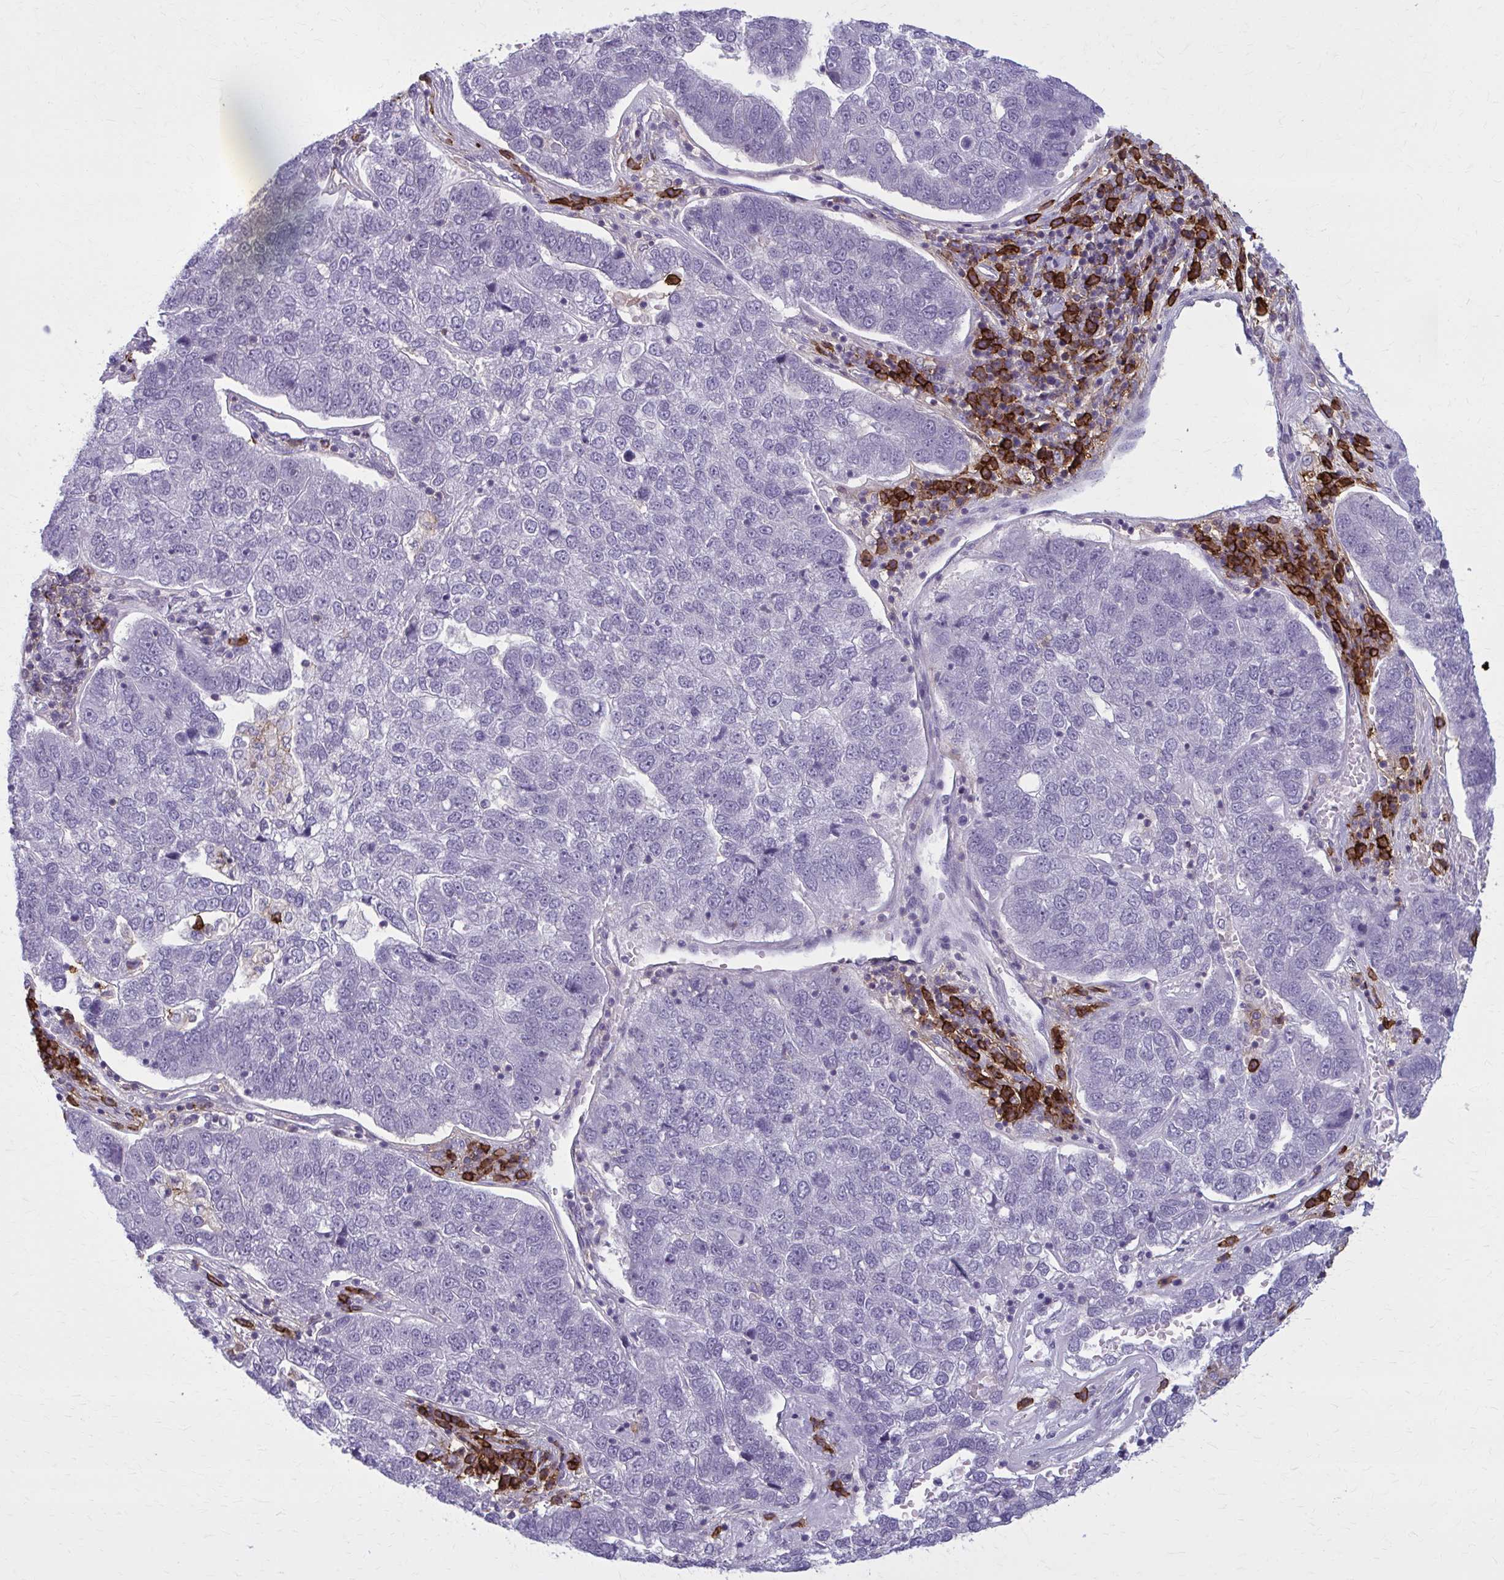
{"staining": {"intensity": "negative", "quantity": "none", "location": "none"}, "tissue": "pancreatic cancer", "cell_type": "Tumor cells", "image_type": "cancer", "snomed": [{"axis": "morphology", "description": "Adenocarcinoma, NOS"}, {"axis": "topography", "description": "Pancreas"}], "caption": "The immunohistochemistry histopathology image has no significant expression in tumor cells of adenocarcinoma (pancreatic) tissue.", "gene": "CD38", "patient": {"sex": "female", "age": 61}}